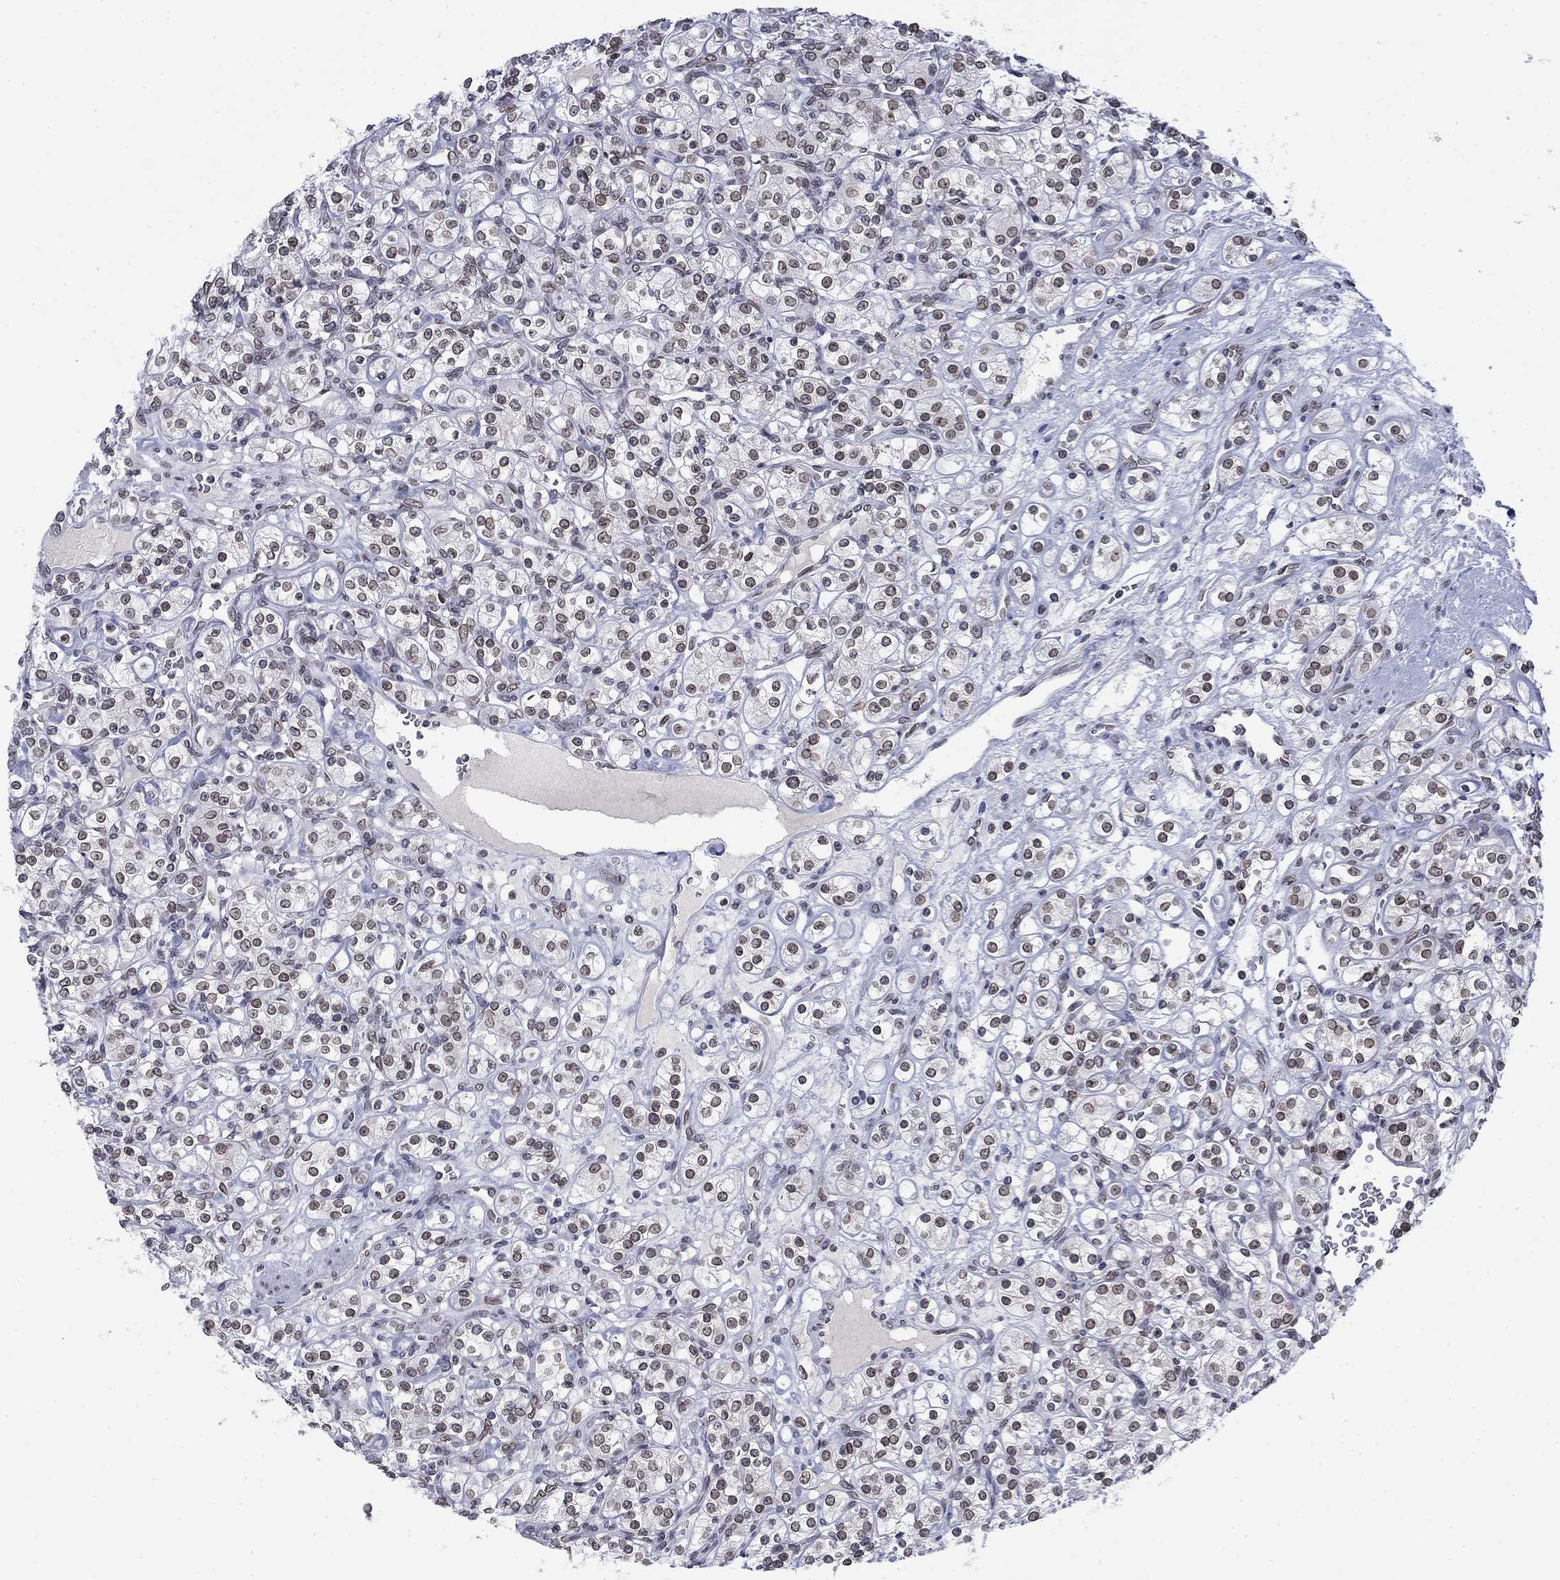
{"staining": {"intensity": "moderate", "quantity": "25%-75%", "location": "cytoplasmic/membranous,nuclear"}, "tissue": "renal cancer", "cell_type": "Tumor cells", "image_type": "cancer", "snomed": [{"axis": "morphology", "description": "Adenocarcinoma, NOS"}, {"axis": "topography", "description": "Kidney"}], "caption": "A brown stain shows moderate cytoplasmic/membranous and nuclear positivity of a protein in human adenocarcinoma (renal) tumor cells. The staining was performed using DAB to visualize the protein expression in brown, while the nuclei were stained in blue with hematoxylin (Magnification: 20x).", "gene": "TOR1AIP1", "patient": {"sex": "male", "age": 77}}